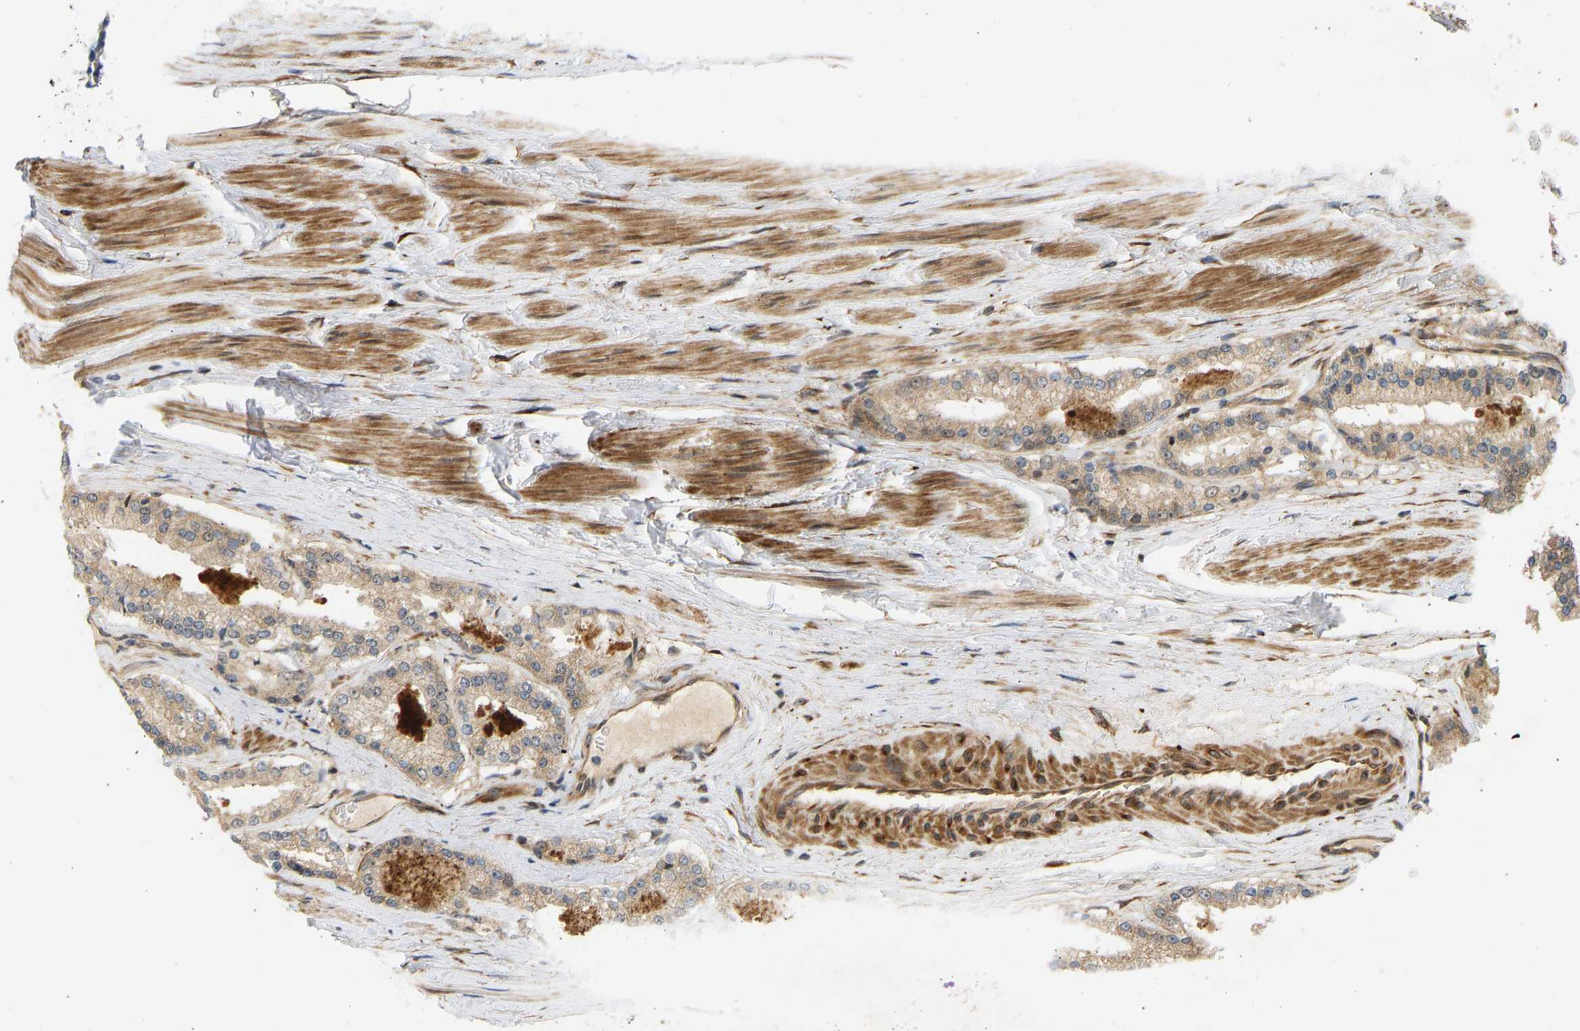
{"staining": {"intensity": "weak", "quantity": ">75%", "location": "cytoplasmic/membranous"}, "tissue": "prostate cancer", "cell_type": "Tumor cells", "image_type": "cancer", "snomed": [{"axis": "morphology", "description": "Adenocarcinoma, Low grade"}, {"axis": "topography", "description": "Prostate"}], "caption": "Immunohistochemistry (IHC) image of prostate cancer stained for a protein (brown), which exhibits low levels of weak cytoplasmic/membranous expression in approximately >75% of tumor cells.", "gene": "BAG1", "patient": {"sex": "male", "age": 70}}